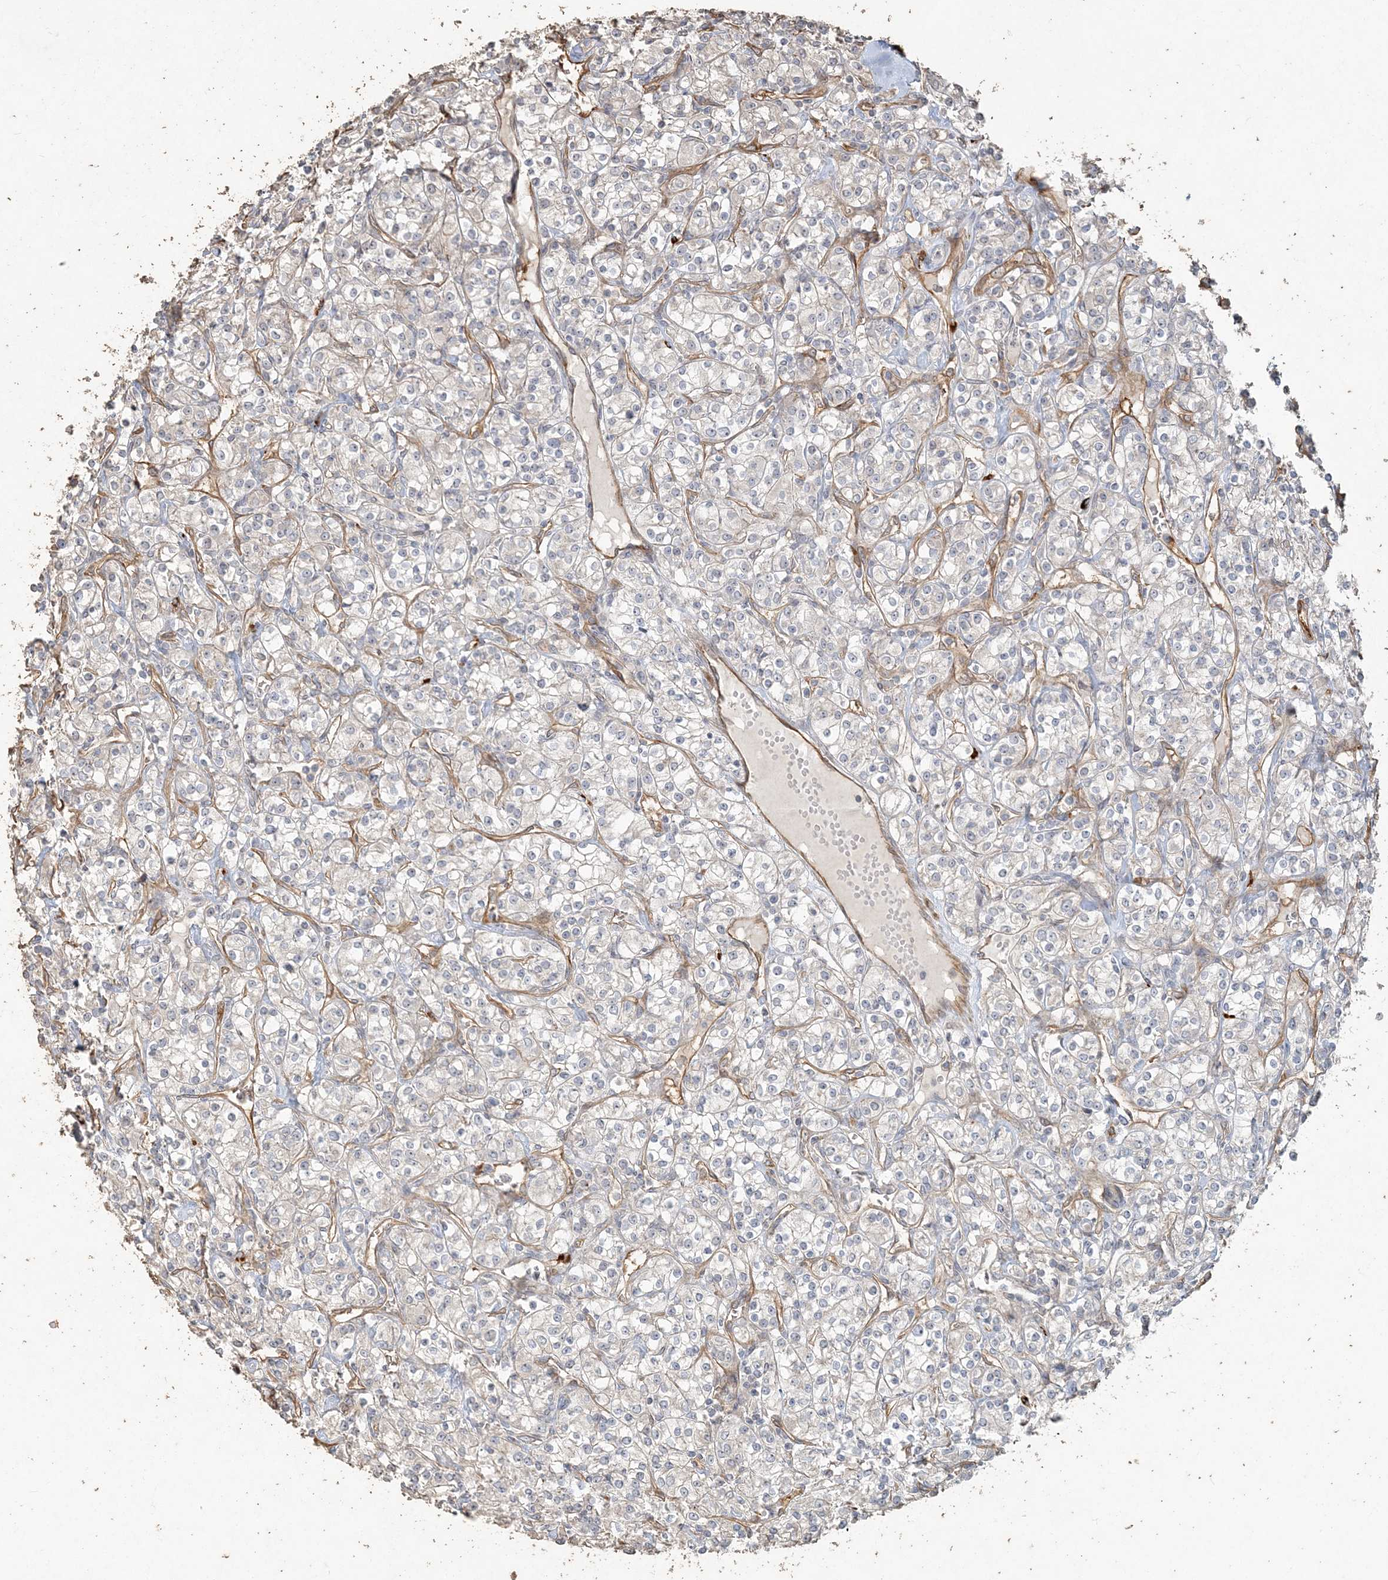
{"staining": {"intensity": "negative", "quantity": "none", "location": "none"}, "tissue": "renal cancer", "cell_type": "Tumor cells", "image_type": "cancer", "snomed": [{"axis": "morphology", "description": "Adenocarcinoma, NOS"}, {"axis": "topography", "description": "Kidney"}], "caption": "Immunohistochemistry photomicrograph of neoplastic tissue: human adenocarcinoma (renal) stained with DAB demonstrates no significant protein staining in tumor cells. (Brightfield microscopy of DAB IHC at high magnification).", "gene": "RNF145", "patient": {"sex": "male", "age": 77}}